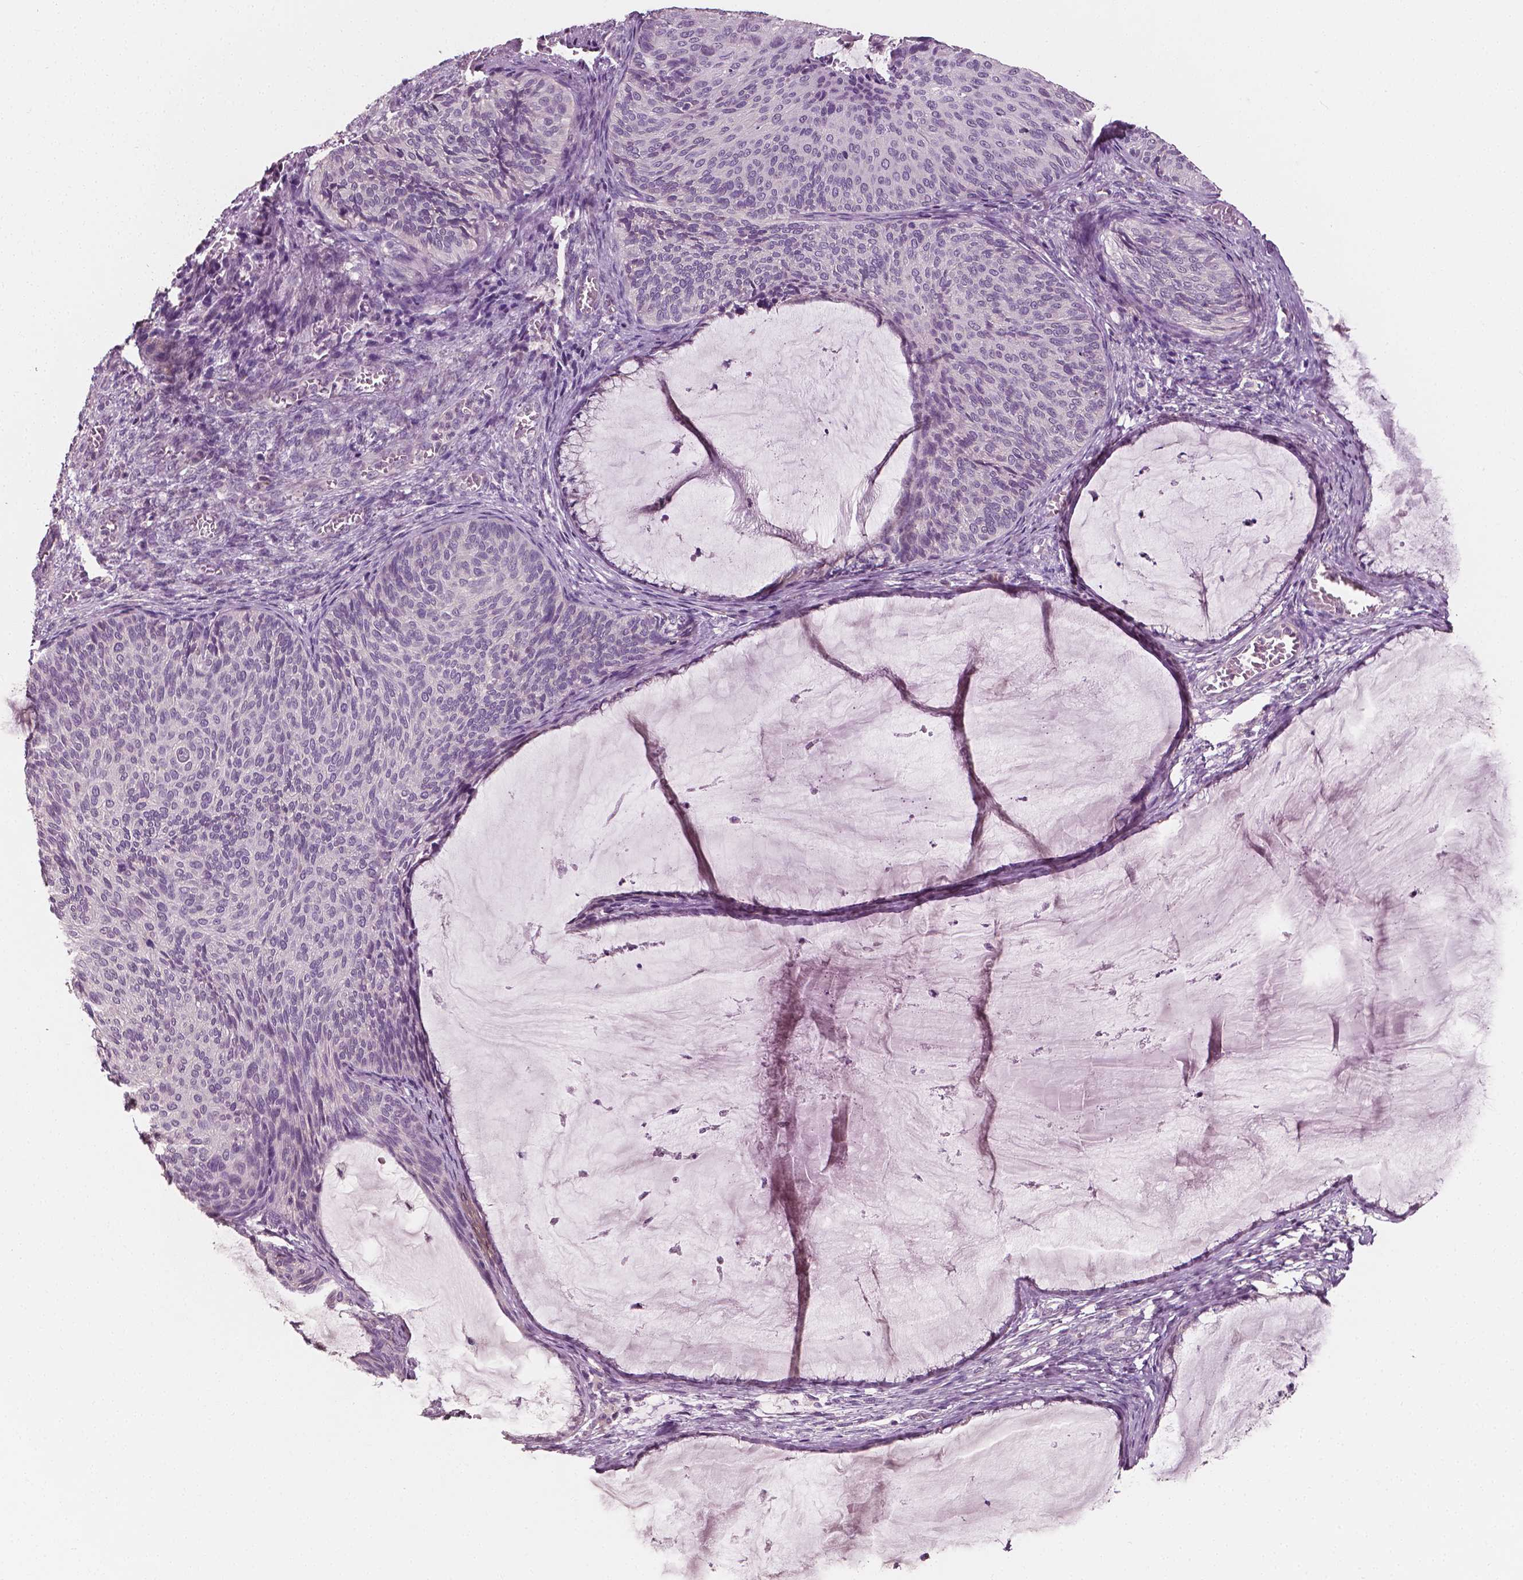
{"staining": {"intensity": "negative", "quantity": "none", "location": "none"}, "tissue": "cervical cancer", "cell_type": "Tumor cells", "image_type": "cancer", "snomed": [{"axis": "morphology", "description": "Squamous cell carcinoma, NOS"}, {"axis": "topography", "description": "Cervix"}], "caption": "This is an IHC histopathology image of human cervical cancer. There is no expression in tumor cells.", "gene": "PLA2R1", "patient": {"sex": "female", "age": 36}}